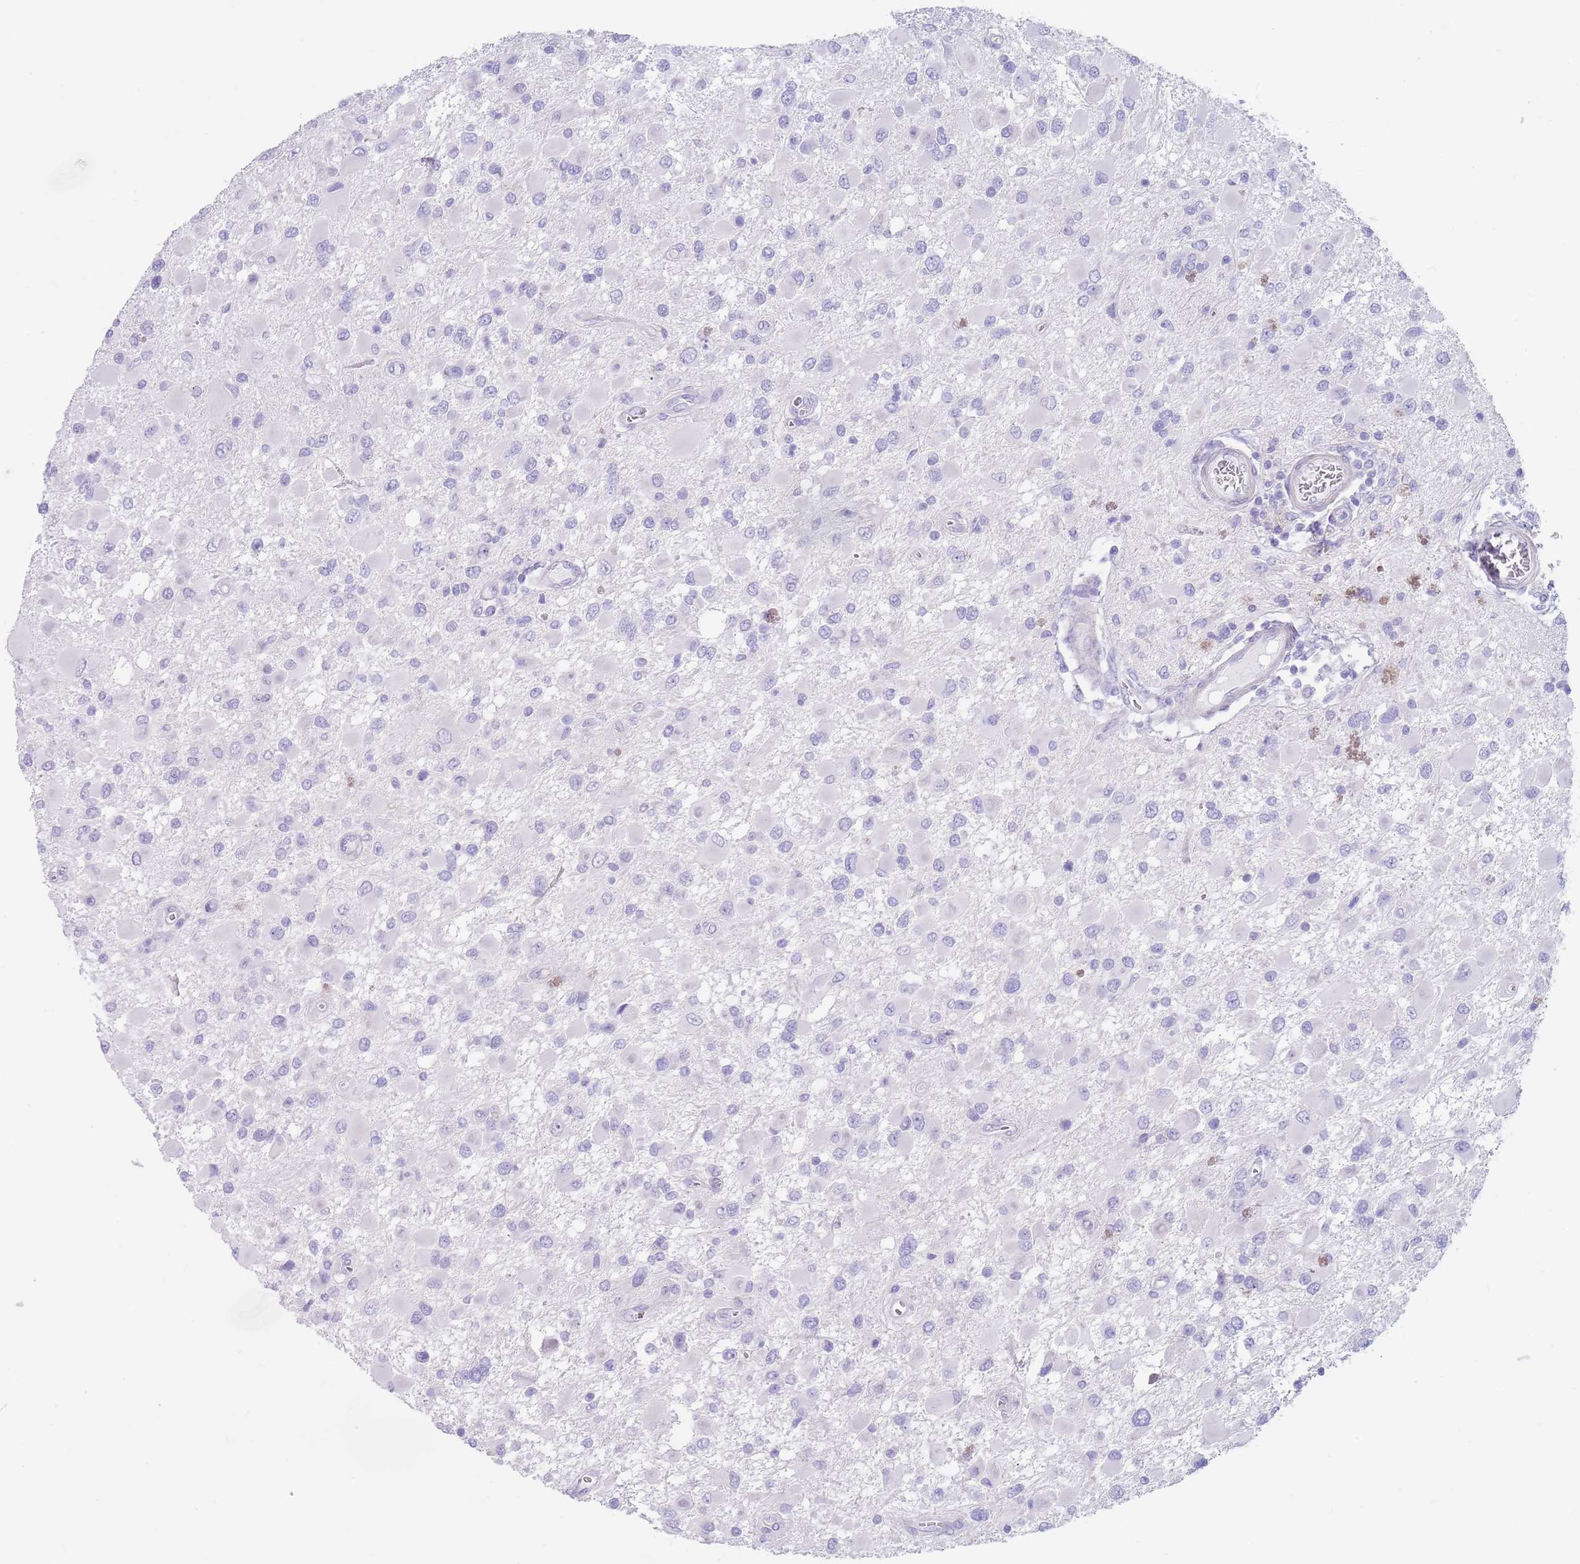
{"staining": {"intensity": "negative", "quantity": "none", "location": "none"}, "tissue": "glioma", "cell_type": "Tumor cells", "image_type": "cancer", "snomed": [{"axis": "morphology", "description": "Glioma, malignant, High grade"}, {"axis": "topography", "description": "Brain"}], "caption": "Immunohistochemical staining of human glioma displays no significant positivity in tumor cells. Brightfield microscopy of immunohistochemistry (IHC) stained with DAB (3,3'-diaminobenzidine) (brown) and hematoxylin (blue), captured at high magnification.", "gene": "CPXM2", "patient": {"sex": "male", "age": 53}}